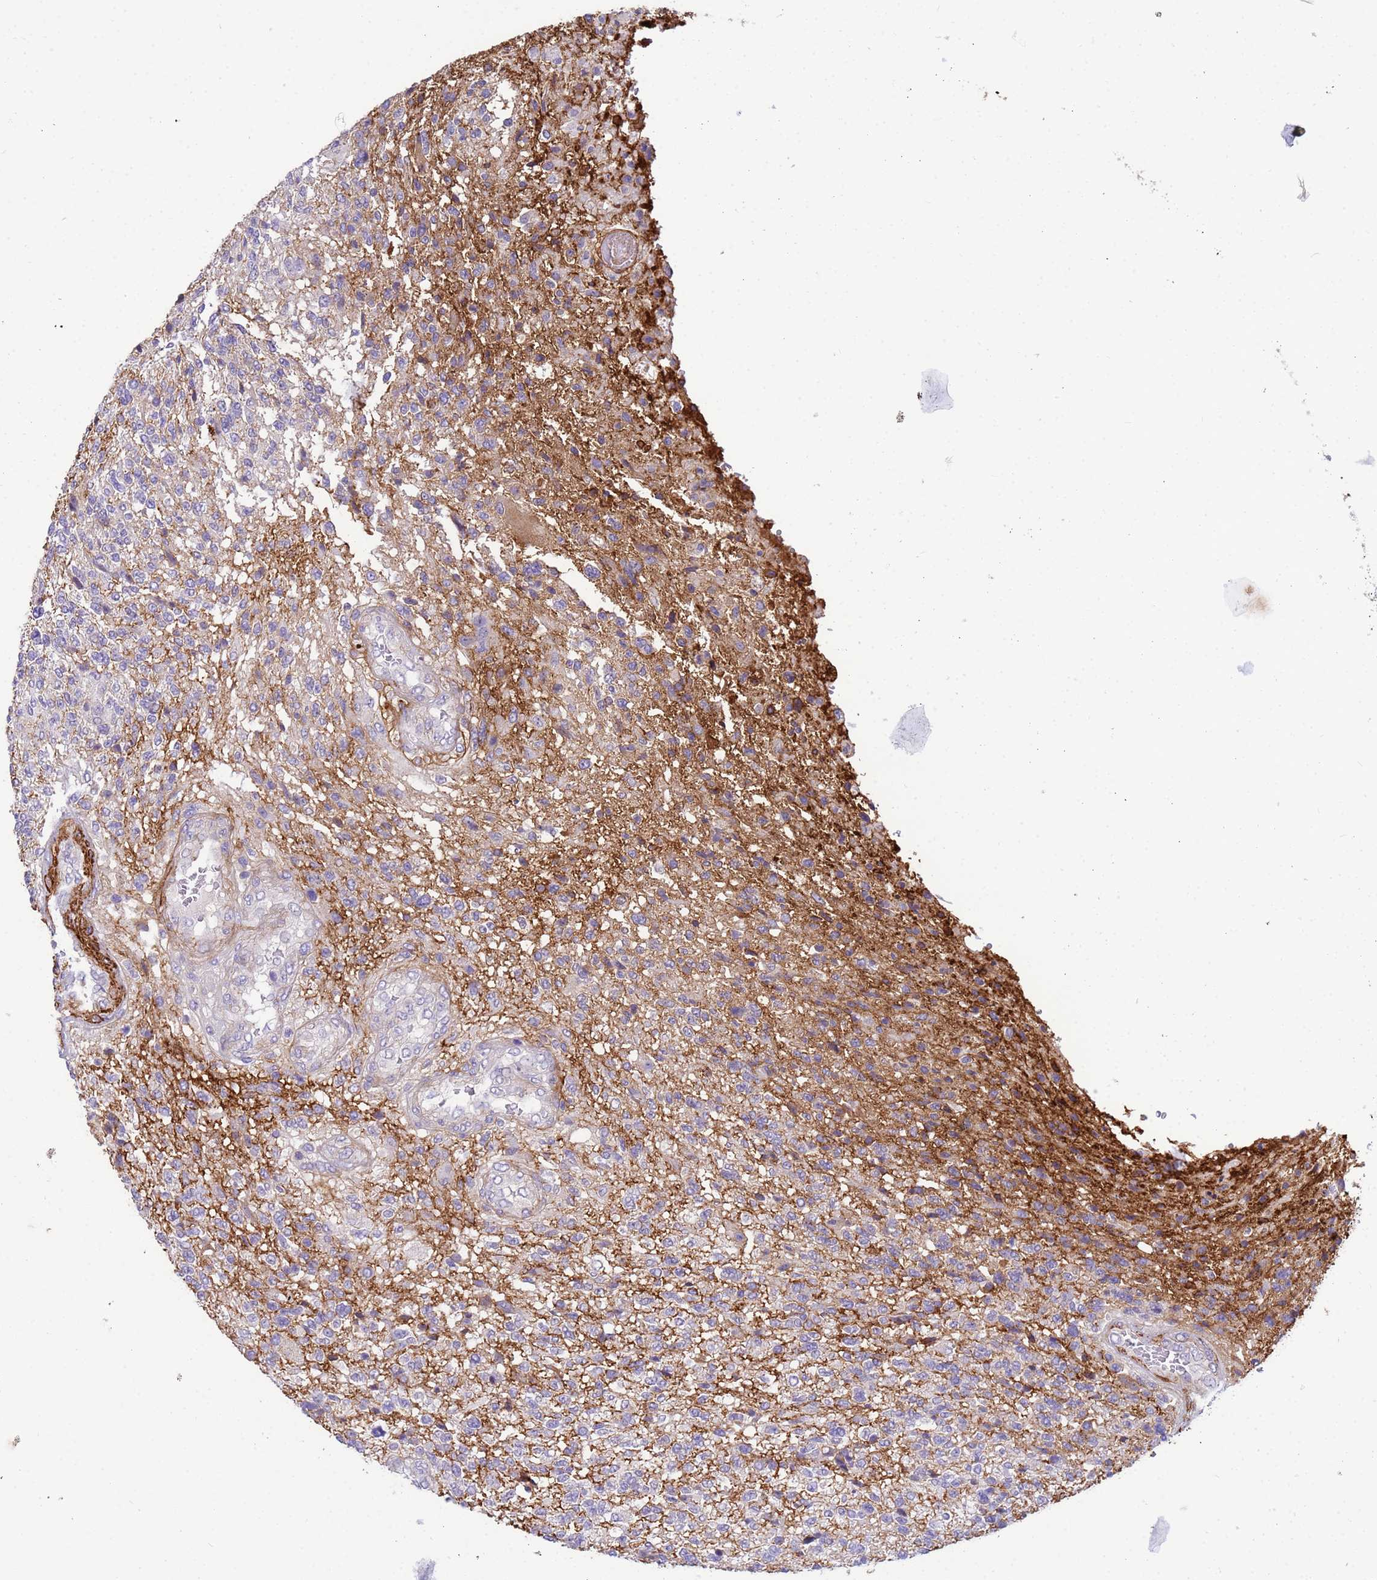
{"staining": {"intensity": "negative", "quantity": "none", "location": "none"}, "tissue": "glioma", "cell_type": "Tumor cells", "image_type": "cancer", "snomed": [{"axis": "morphology", "description": "Glioma, malignant, High grade"}, {"axis": "topography", "description": "Brain"}], "caption": "High power microscopy image of an immunohistochemistry image of malignant high-grade glioma, revealing no significant expression in tumor cells.", "gene": "P2RX7", "patient": {"sex": "male", "age": 56}}